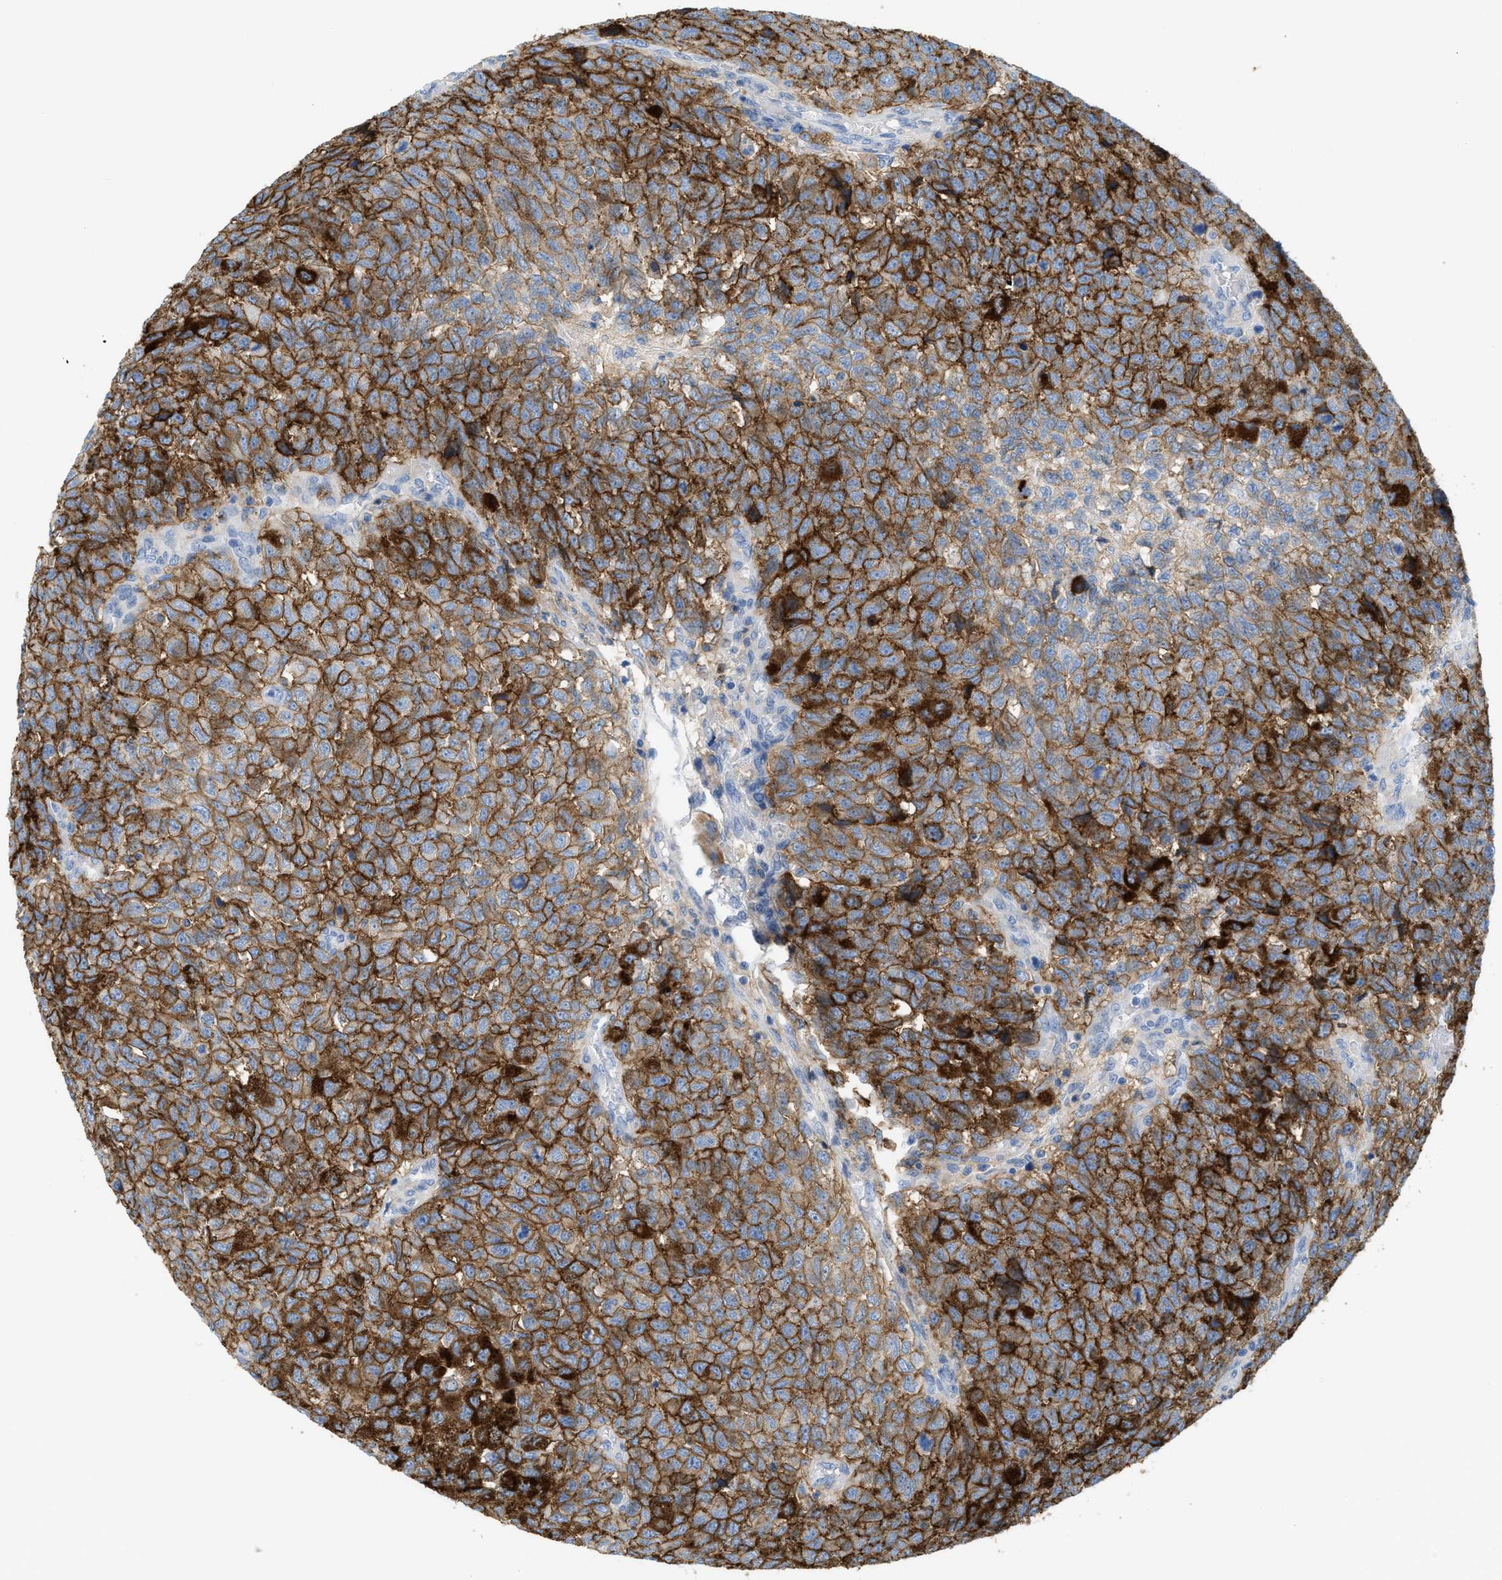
{"staining": {"intensity": "strong", "quantity": ">75%", "location": "cytoplasmic/membranous"}, "tissue": "testis cancer", "cell_type": "Tumor cells", "image_type": "cancer", "snomed": [{"axis": "morphology", "description": "Seminoma, NOS"}, {"axis": "topography", "description": "Testis"}], "caption": "This is an image of IHC staining of testis cancer, which shows strong staining in the cytoplasmic/membranous of tumor cells.", "gene": "SLC3A2", "patient": {"sex": "male", "age": 59}}